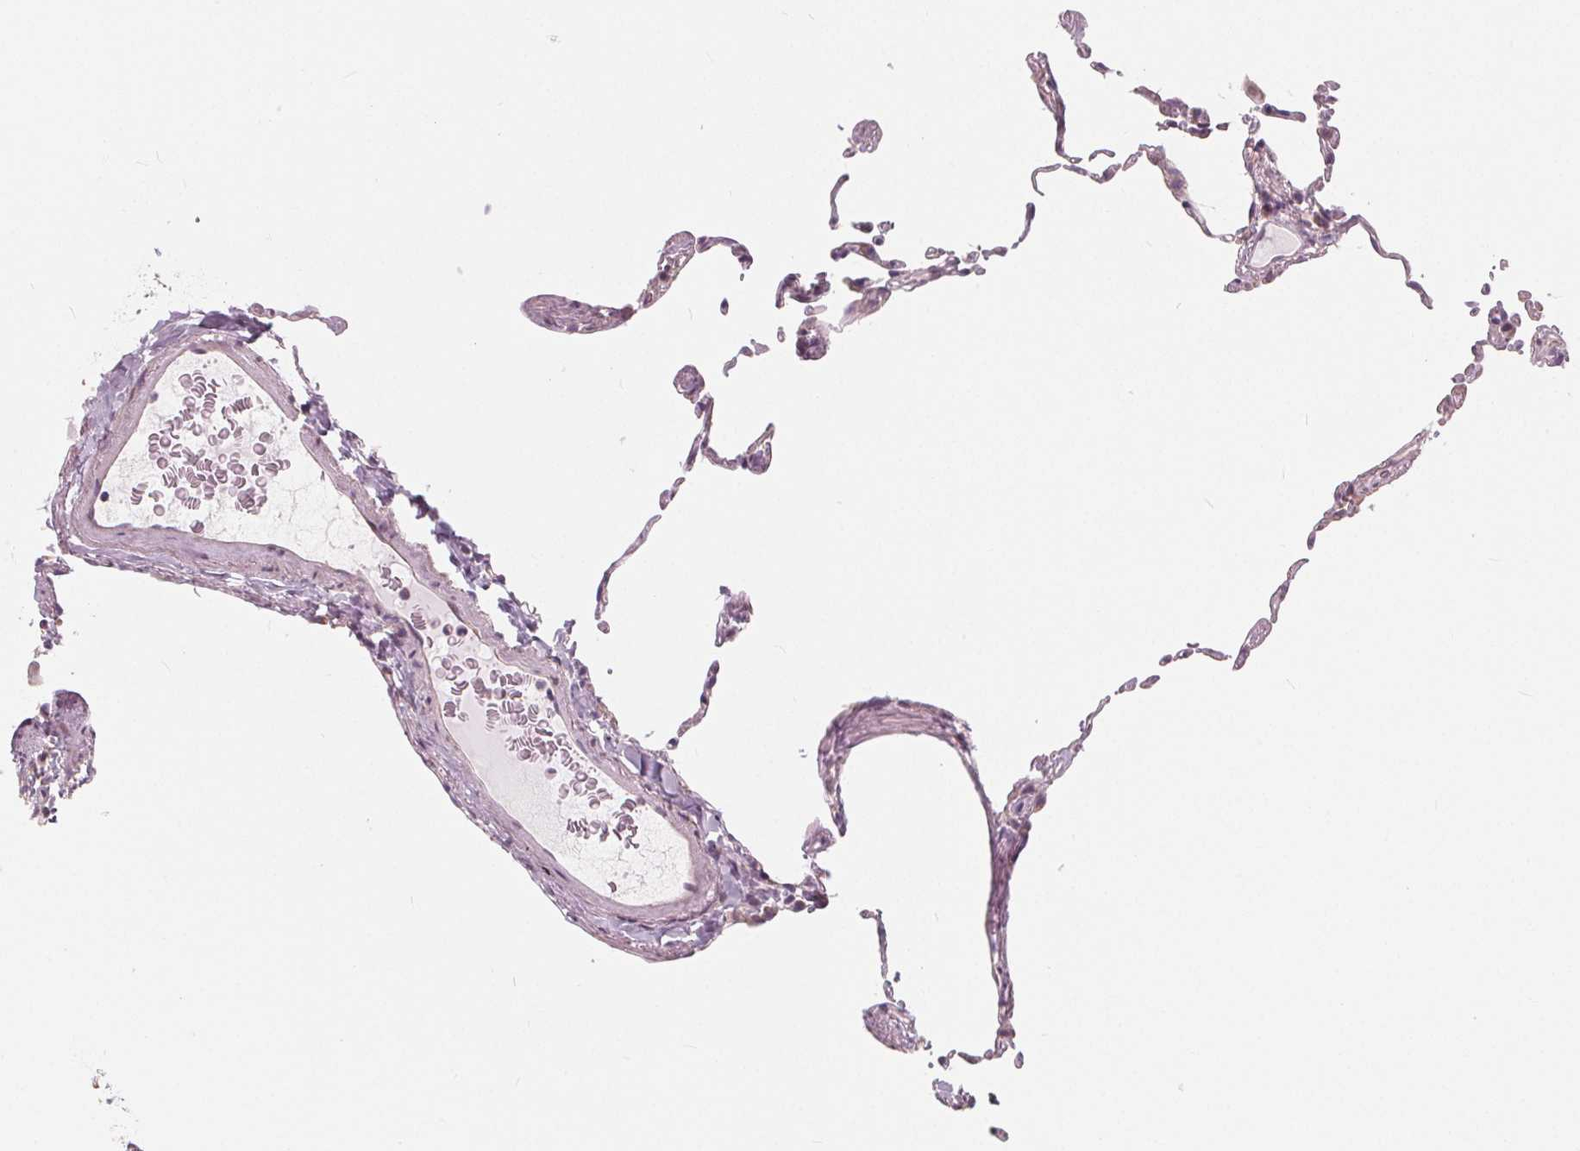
{"staining": {"intensity": "negative", "quantity": "none", "location": "none"}, "tissue": "lung", "cell_type": "Alveolar cells", "image_type": "normal", "snomed": [{"axis": "morphology", "description": "Normal tissue, NOS"}, {"axis": "topography", "description": "Lung"}], "caption": "DAB (3,3'-diaminobenzidine) immunohistochemical staining of unremarkable human lung displays no significant expression in alveolar cells.", "gene": "NUP210L", "patient": {"sex": "female", "age": 57}}